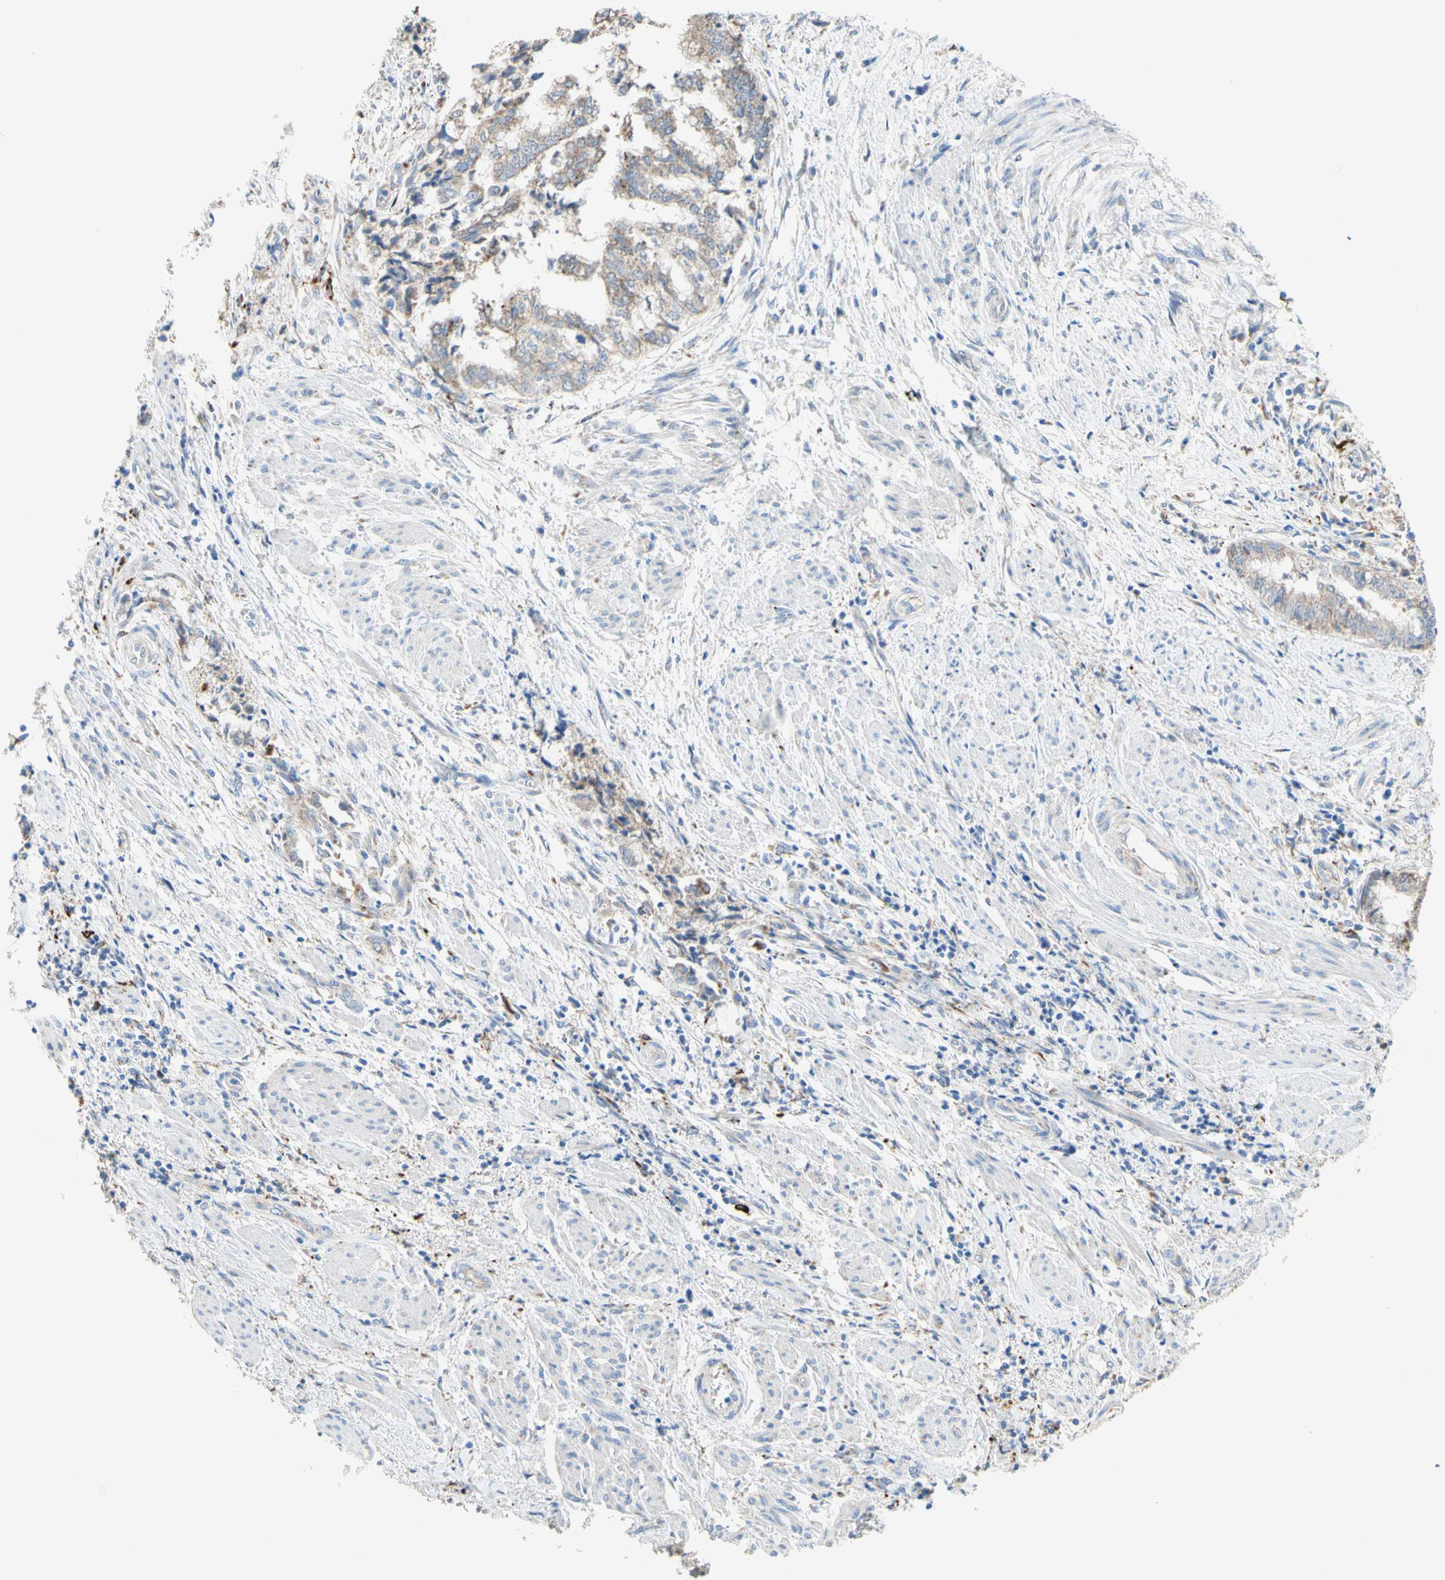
{"staining": {"intensity": "weak", "quantity": ">75%", "location": "cytoplasmic/membranous"}, "tissue": "endometrial cancer", "cell_type": "Tumor cells", "image_type": "cancer", "snomed": [{"axis": "morphology", "description": "Necrosis, NOS"}, {"axis": "morphology", "description": "Adenocarcinoma, NOS"}, {"axis": "topography", "description": "Endometrium"}], "caption": "Endometrial cancer stained with DAB immunohistochemistry (IHC) shows low levels of weak cytoplasmic/membranous positivity in approximately >75% of tumor cells.", "gene": "URB2", "patient": {"sex": "female", "age": 79}}